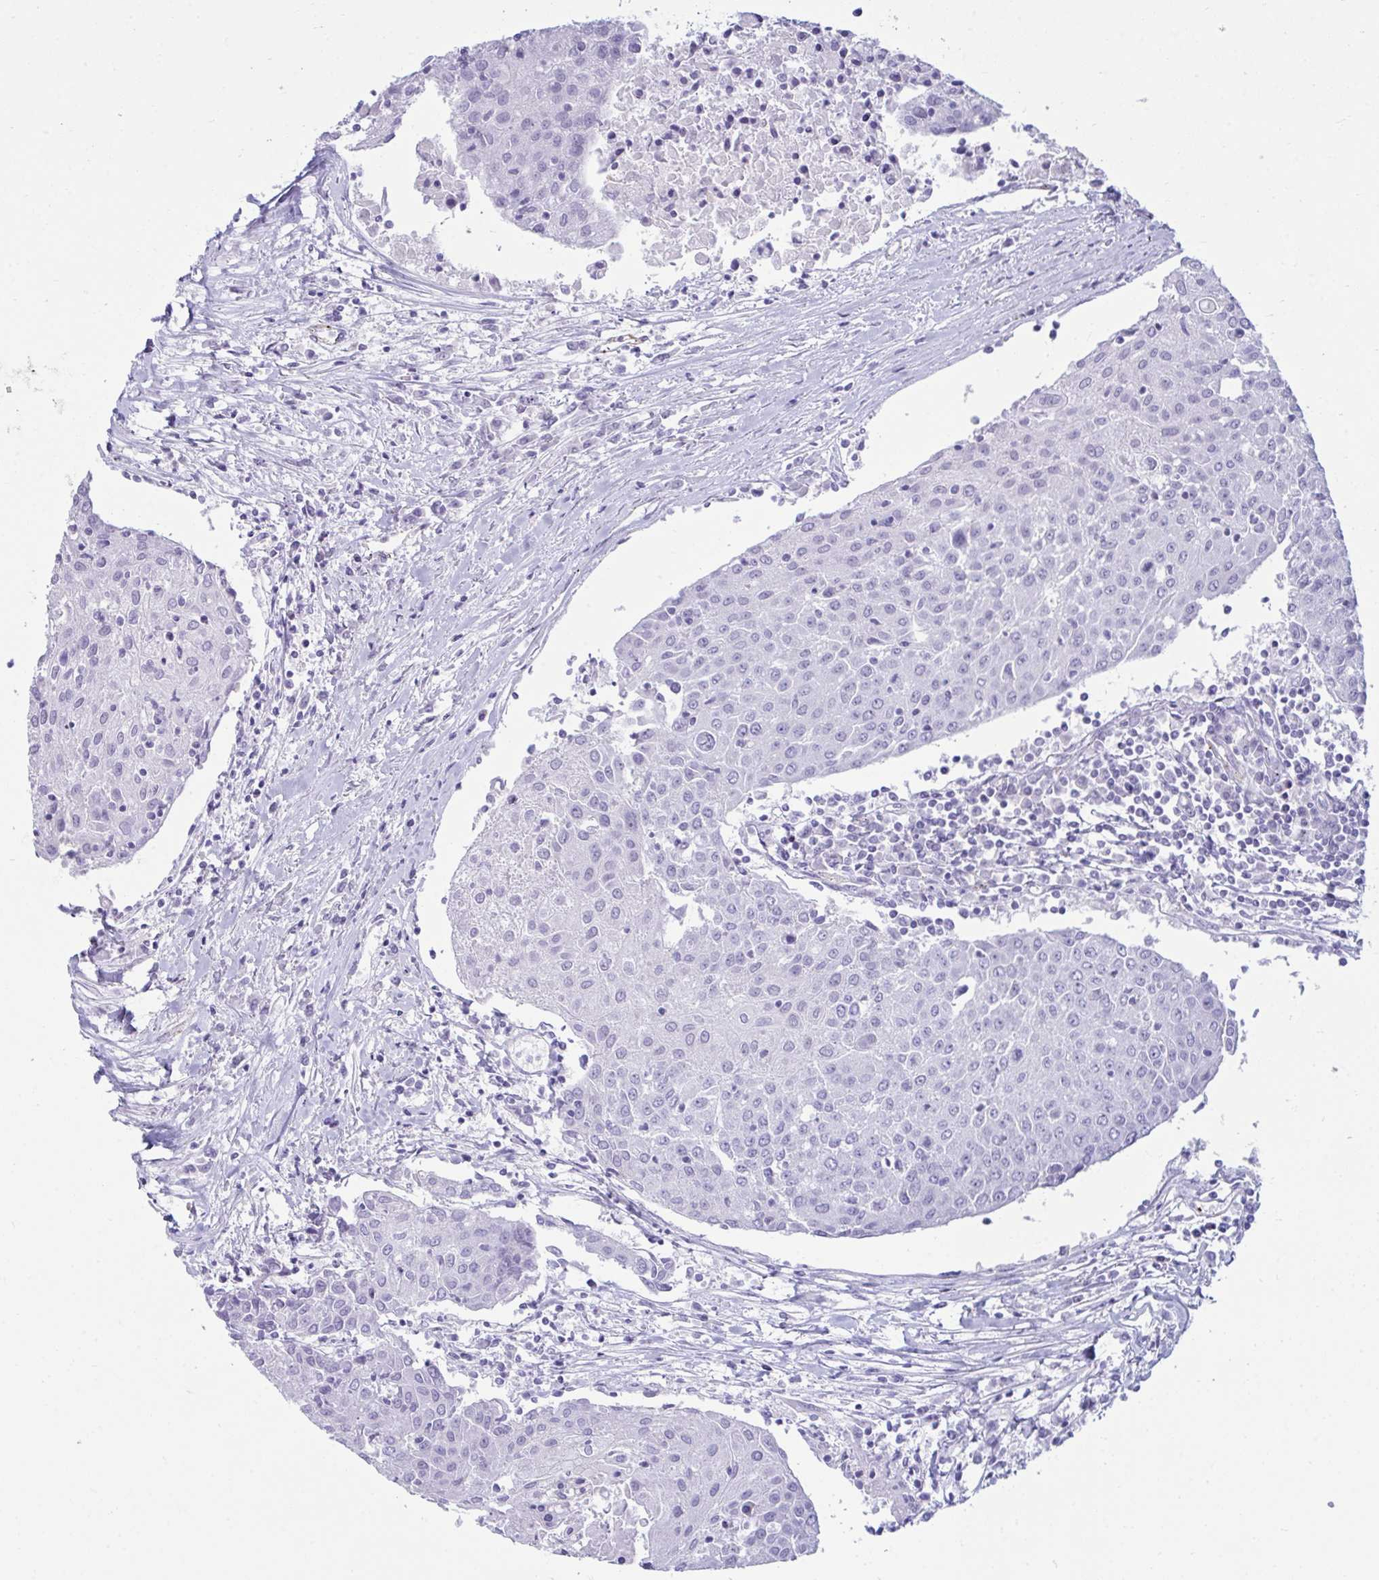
{"staining": {"intensity": "negative", "quantity": "none", "location": "none"}, "tissue": "urothelial cancer", "cell_type": "Tumor cells", "image_type": "cancer", "snomed": [{"axis": "morphology", "description": "Urothelial carcinoma, High grade"}, {"axis": "topography", "description": "Urinary bladder"}], "caption": "Human urothelial cancer stained for a protein using IHC demonstrates no positivity in tumor cells.", "gene": "UBL3", "patient": {"sex": "female", "age": 85}}